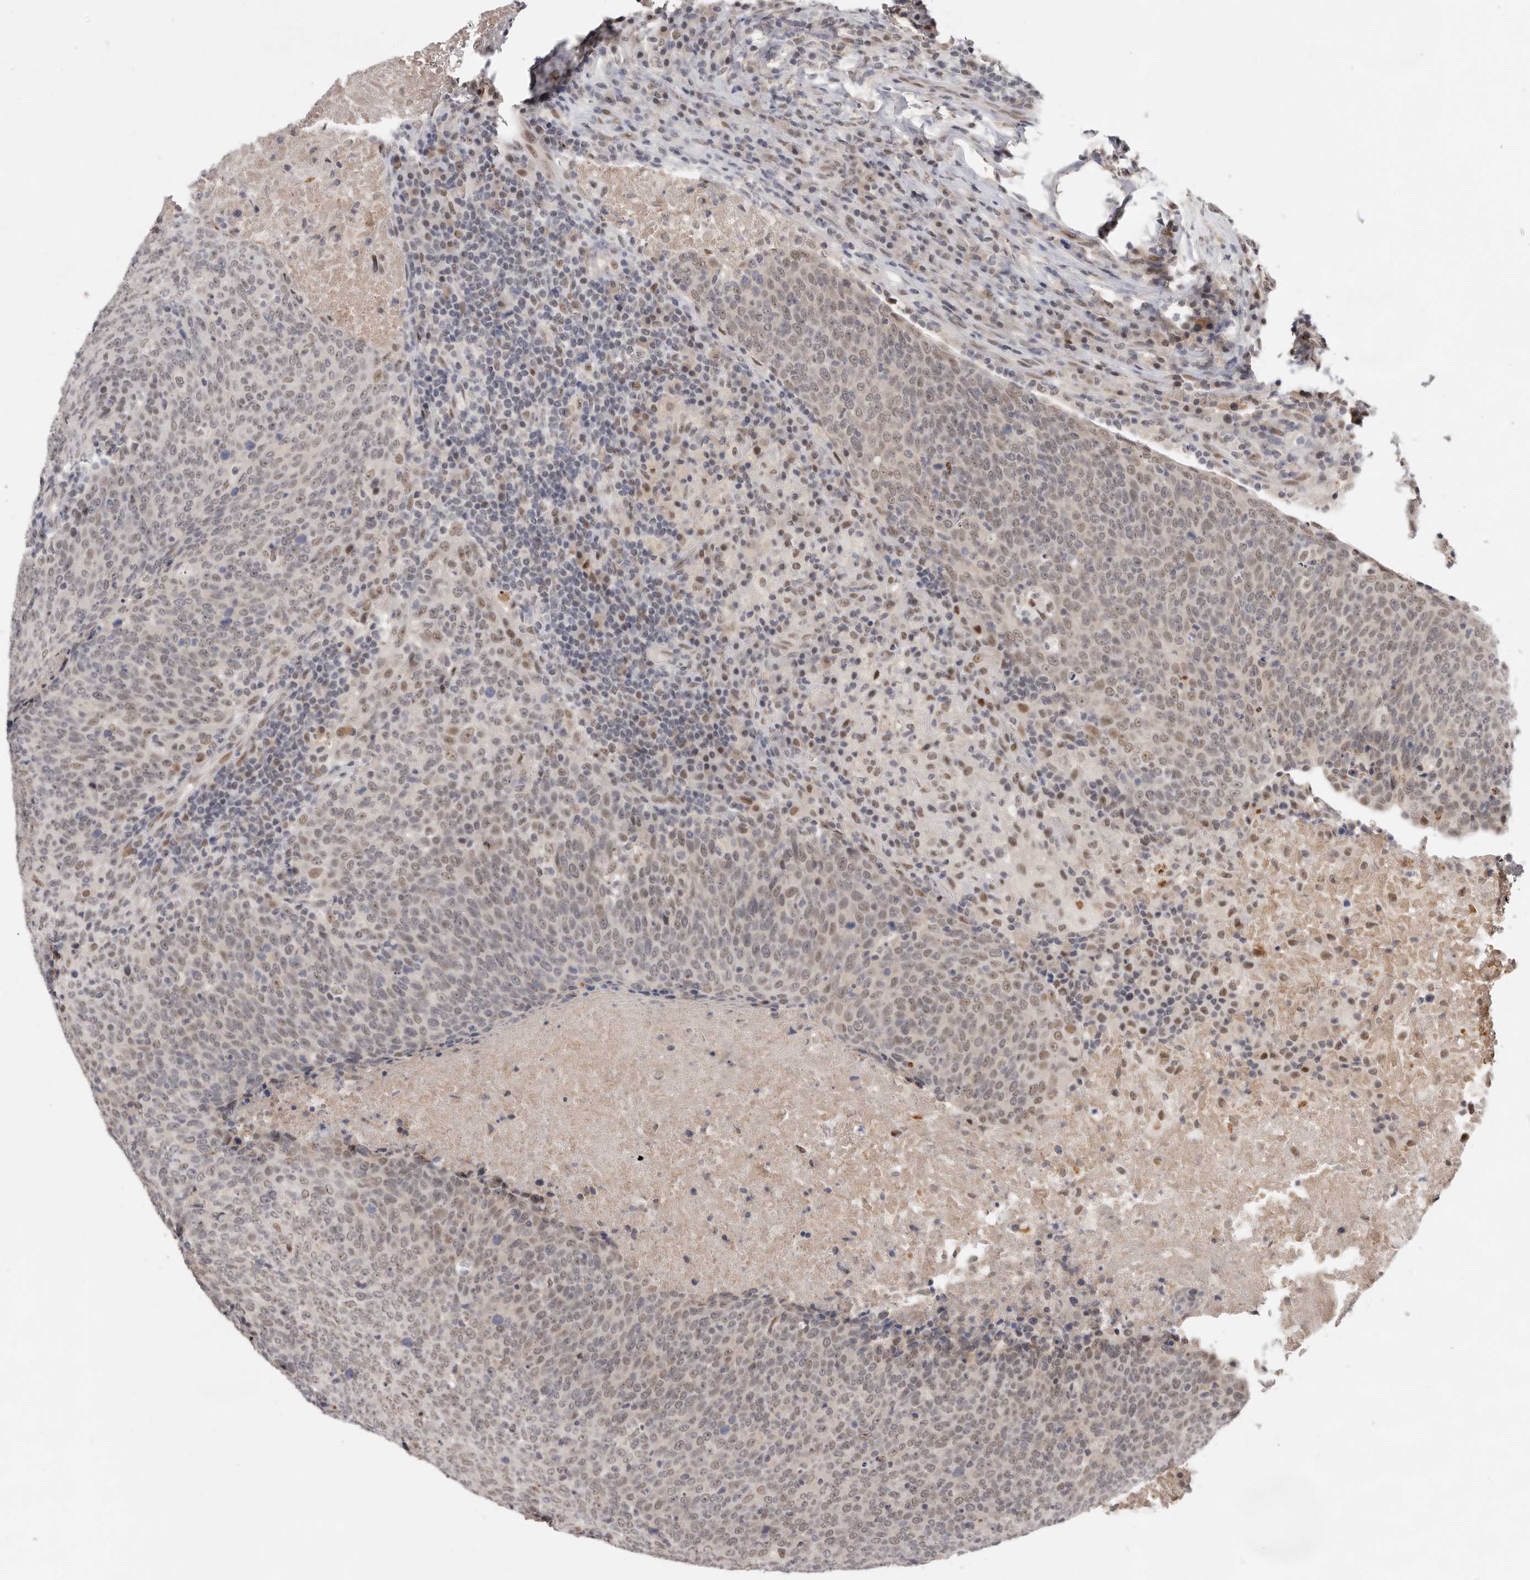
{"staining": {"intensity": "moderate", "quantity": ">75%", "location": "nuclear"}, "tissue": "head and neck cancer", "cell_type": "Tumor cells", "image_type": "cancer", "snomed": [{"axis": "morphology", "description": "Squamous cell carcinoma, NOS"}, {"axis": "morphology", "description": "Squamous cell carcinoma, metastatic, NOS"}, {"axis": "topography", "description": "Lymph node"}, {"axis": "topography", "description": "Head-Neck"}], "caption": "The photomicrograph displays a brown stain indicating the presence of a protein in the nuclear of tumor cells in head and neck cancer.", "gene": "BRCA2", "patient": {"sex": "male", "age": 62}}